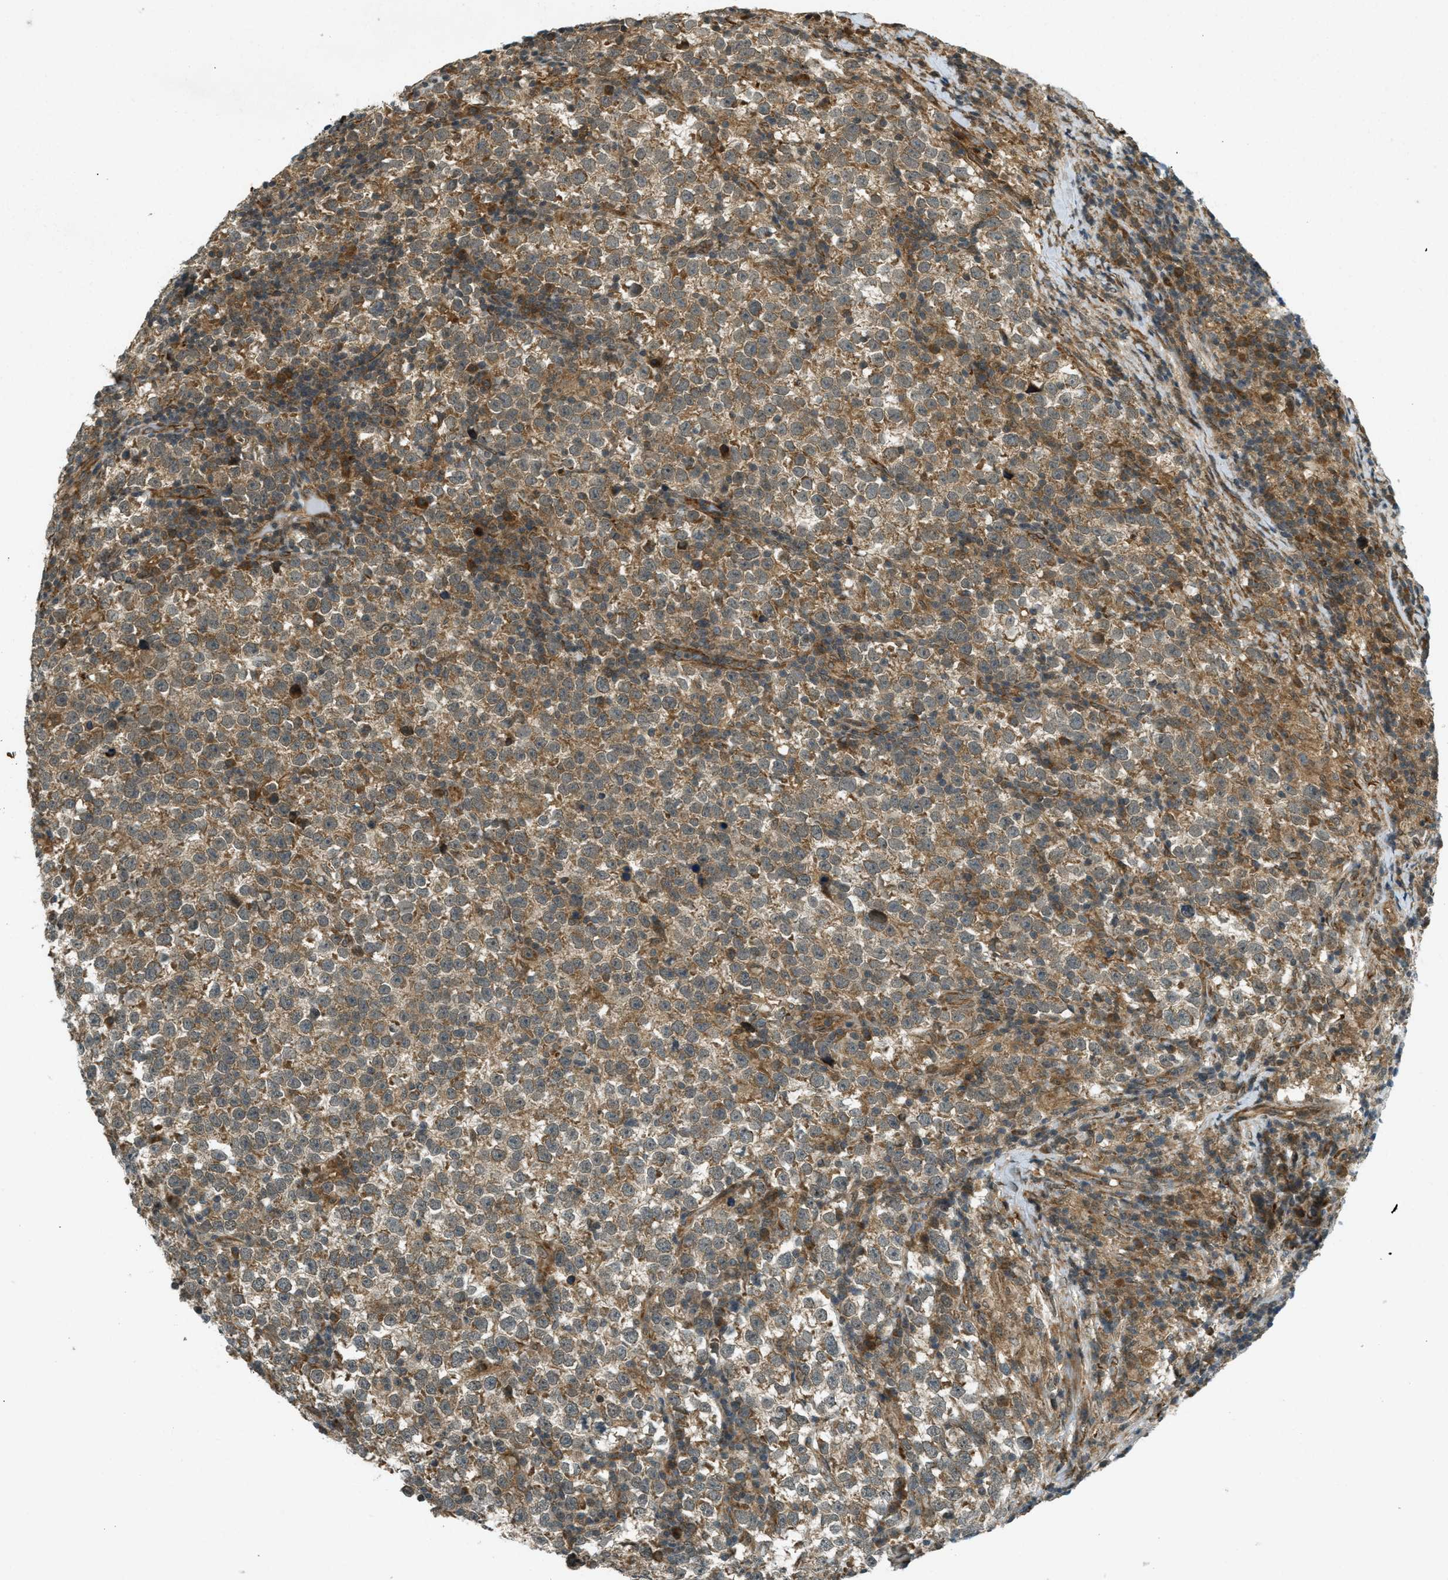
{"staining": {"intensity": "moderate", "quantity": ">75%", "location": "cytoplasmic/membranous"}, "tissue": "testis cancer", "cell_type": "Tumor cells", "image_type": "cancer", "snomed": [{"axis": "morphology", "description": "Normal tissue, NOS"}, {"axis": "morphology", "description": "Seminoma, NOS"}, {"axis": "topography", "description": "Testis"}], "caption": "Protein expression analysis of seminoma (testis) exhibits moderate cytoplasmic/membranous expression in about >75% of tumor cells.", "gene": "EIF2AK3", "patient": {"sex": "male", "age": 43}}